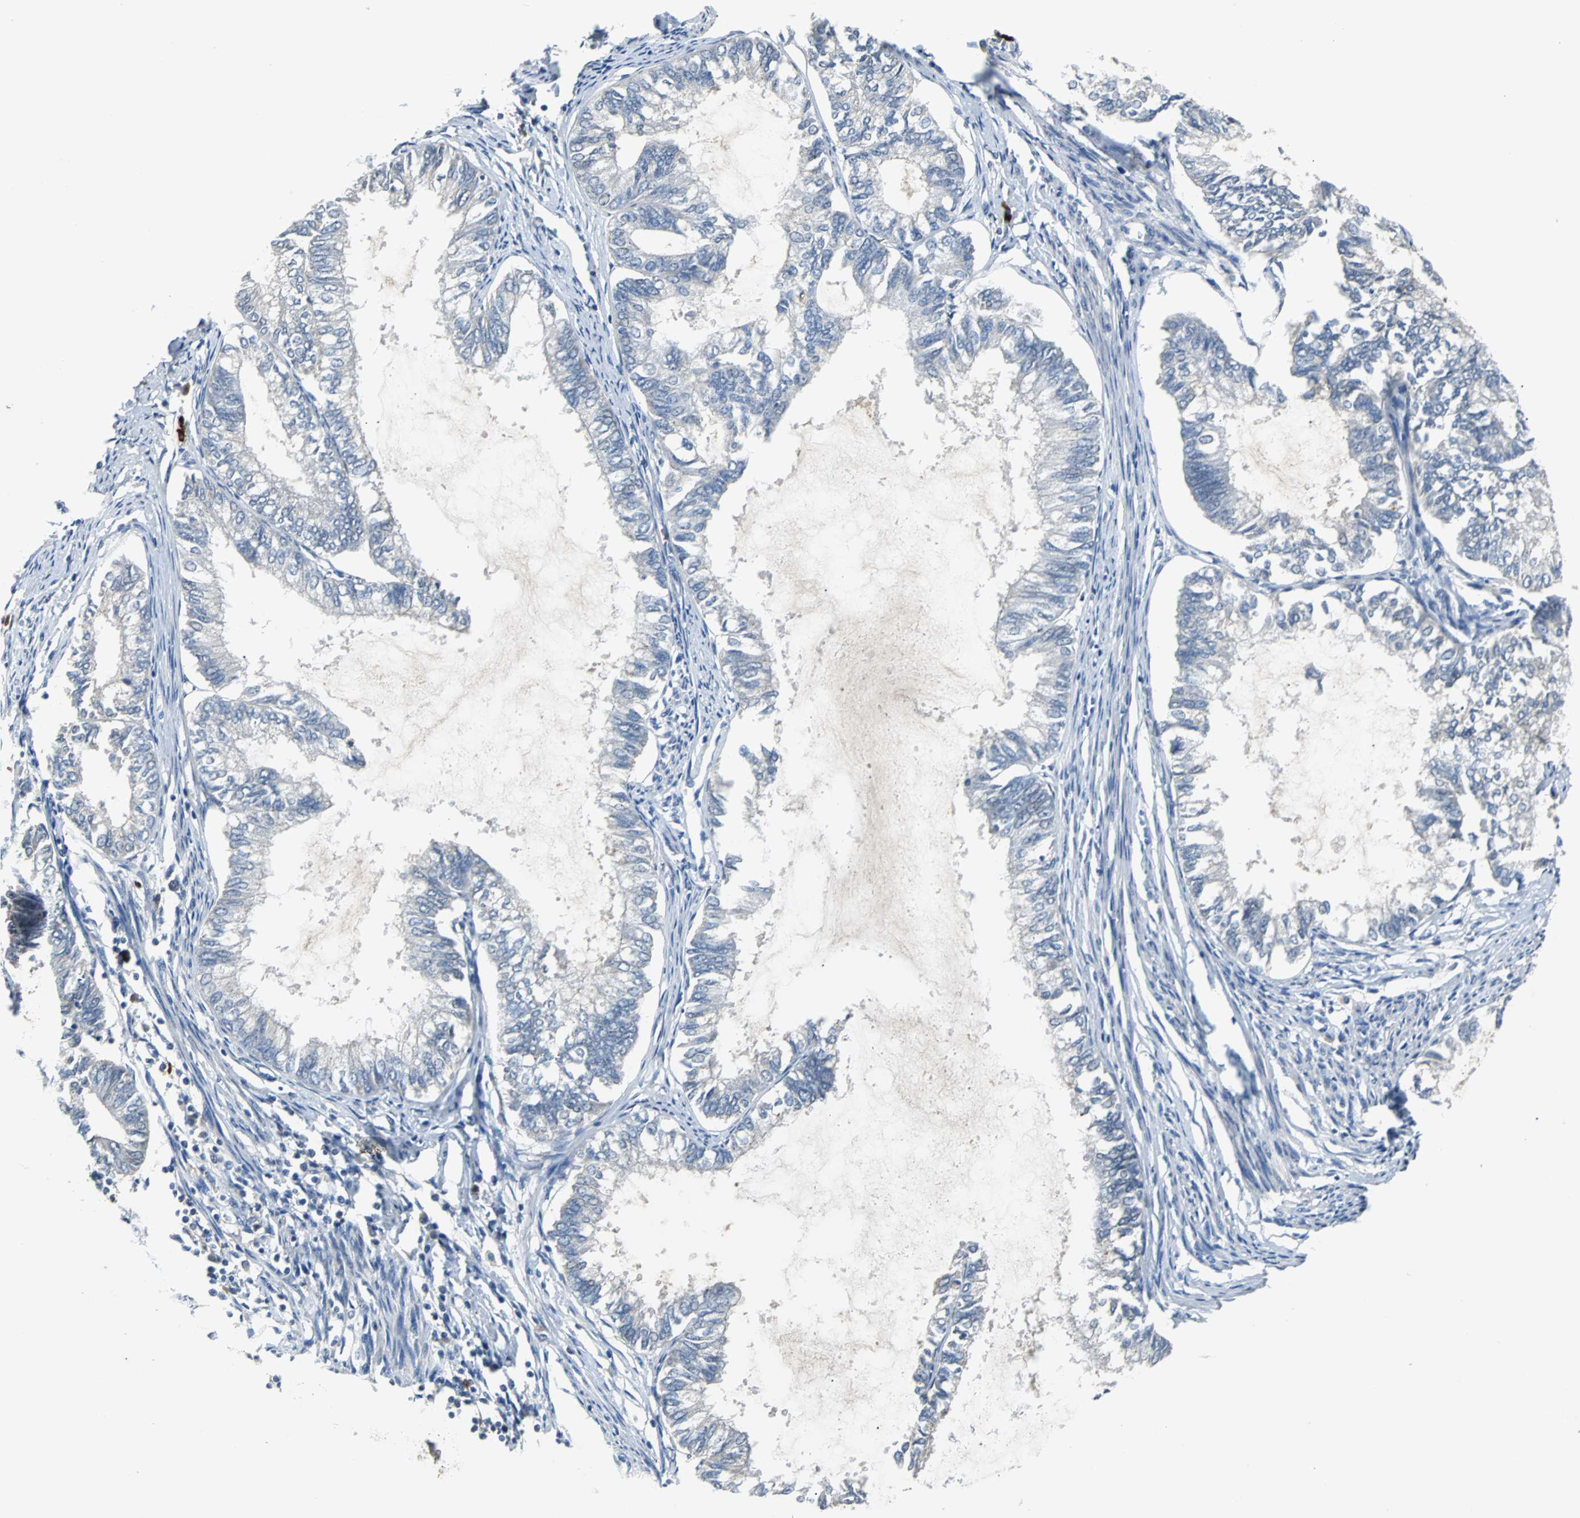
{"staining": {"intensity": "negative", "quantity": "none", "location": "none"}, "tissue": "endometrial cancer", "cell_type": "Tumor cells", "image_type": "cancer", "snomed": [{"axis": "morphology", "description": "Adenocarcinoma, NOS"}, {"axis": "topography", "description": "Endometrium"}], "caption": "Immunohistochemistry of endometrial adenocarcinoma exhibits no staining in tumor cells.", "gene": "FHL2", "patient": {"sex": "female", "age": 86}}